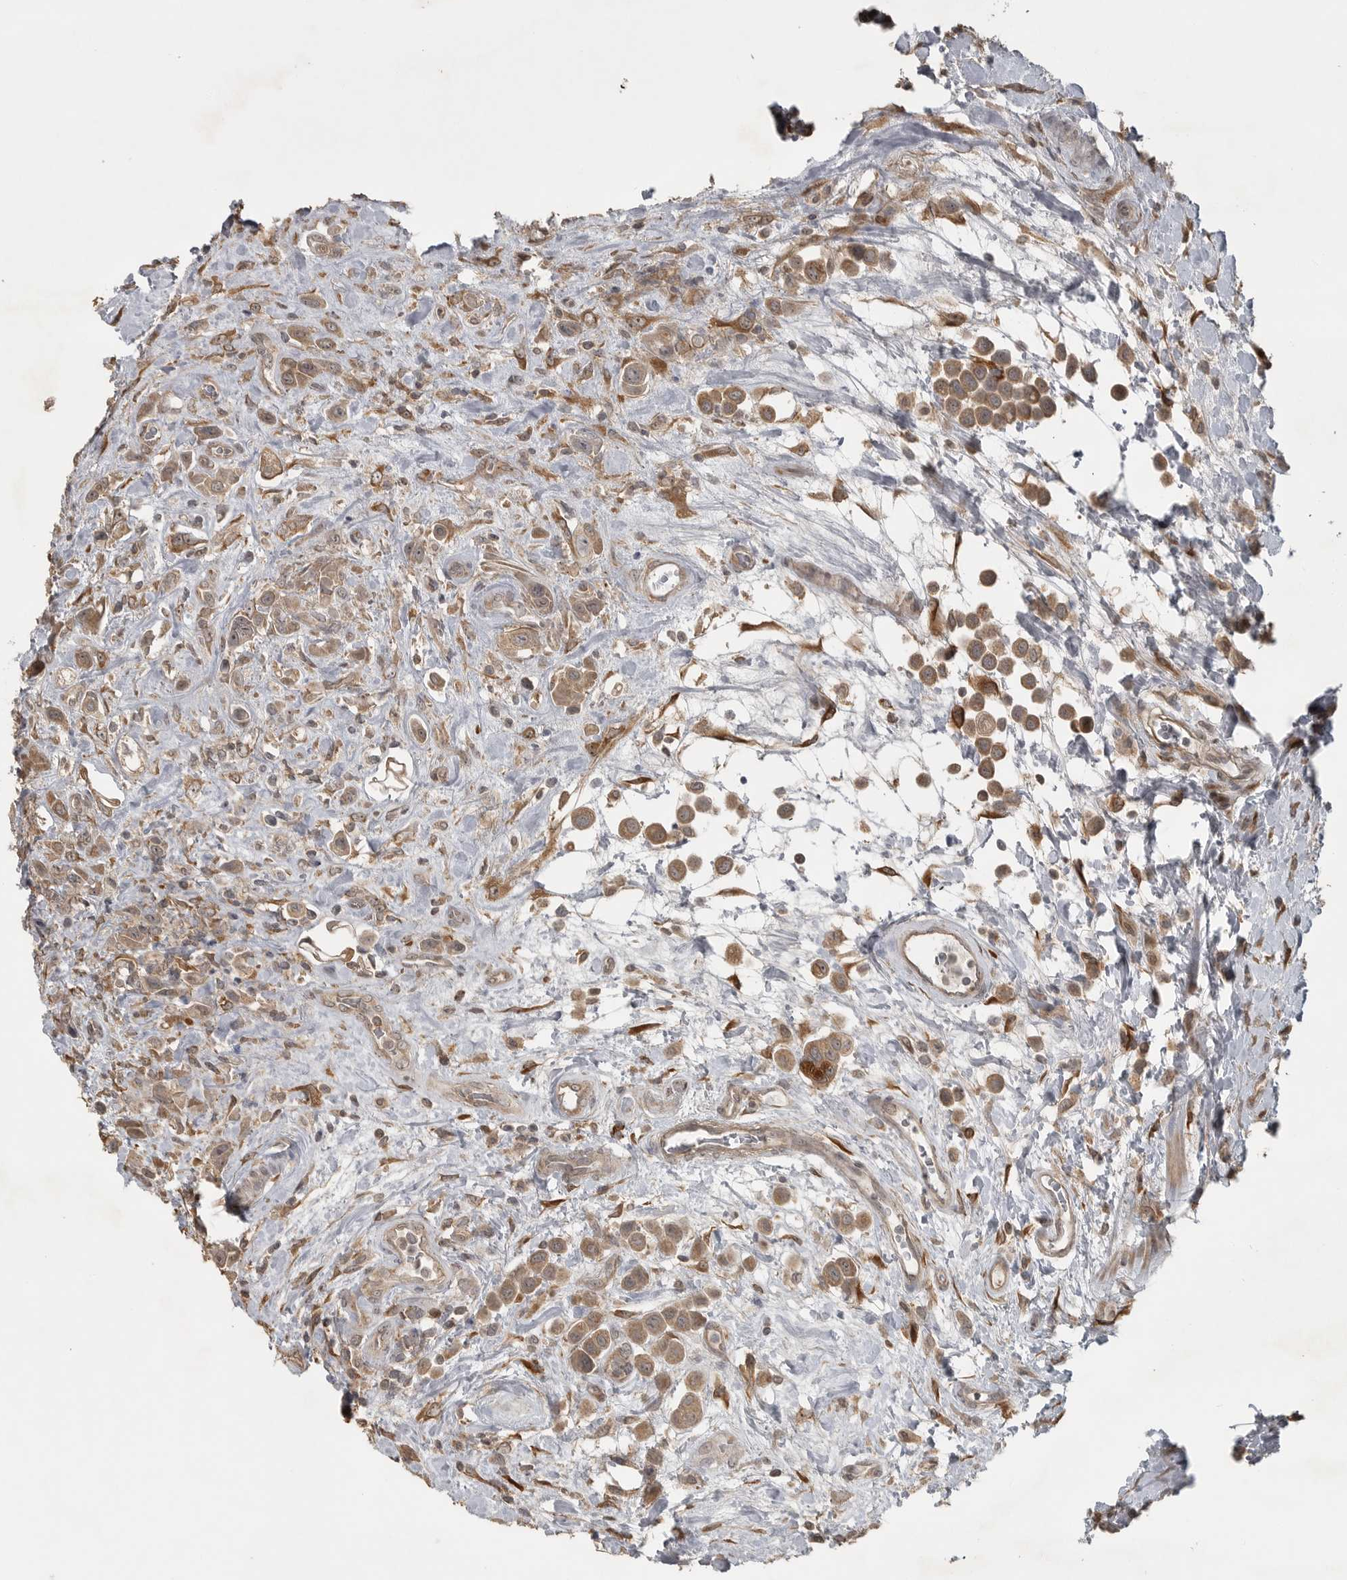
{"staining": {"intensity": "weak", "quantity": ">75%", "location": "cytoplasmic/membranous"}, "tissue": "urothelial cancer", "cell_type": "Tumor cells", "image_type": "cancer", "snomed": [{"axis": "morphology", "description": "Urothelial carcinoma, High grade"}, {"axis": "topography", "description": "Urinary bladder"}], "caption": "An IHC histopathology image of tumor tissue is shown. Protein staining in brown highlights weak cytoplasmic/membranous positivity in high-grade urothelial carcinoma within tumor cells.", "gene": "LLGL1", "patient": {"sex": "male", "age": 50}}